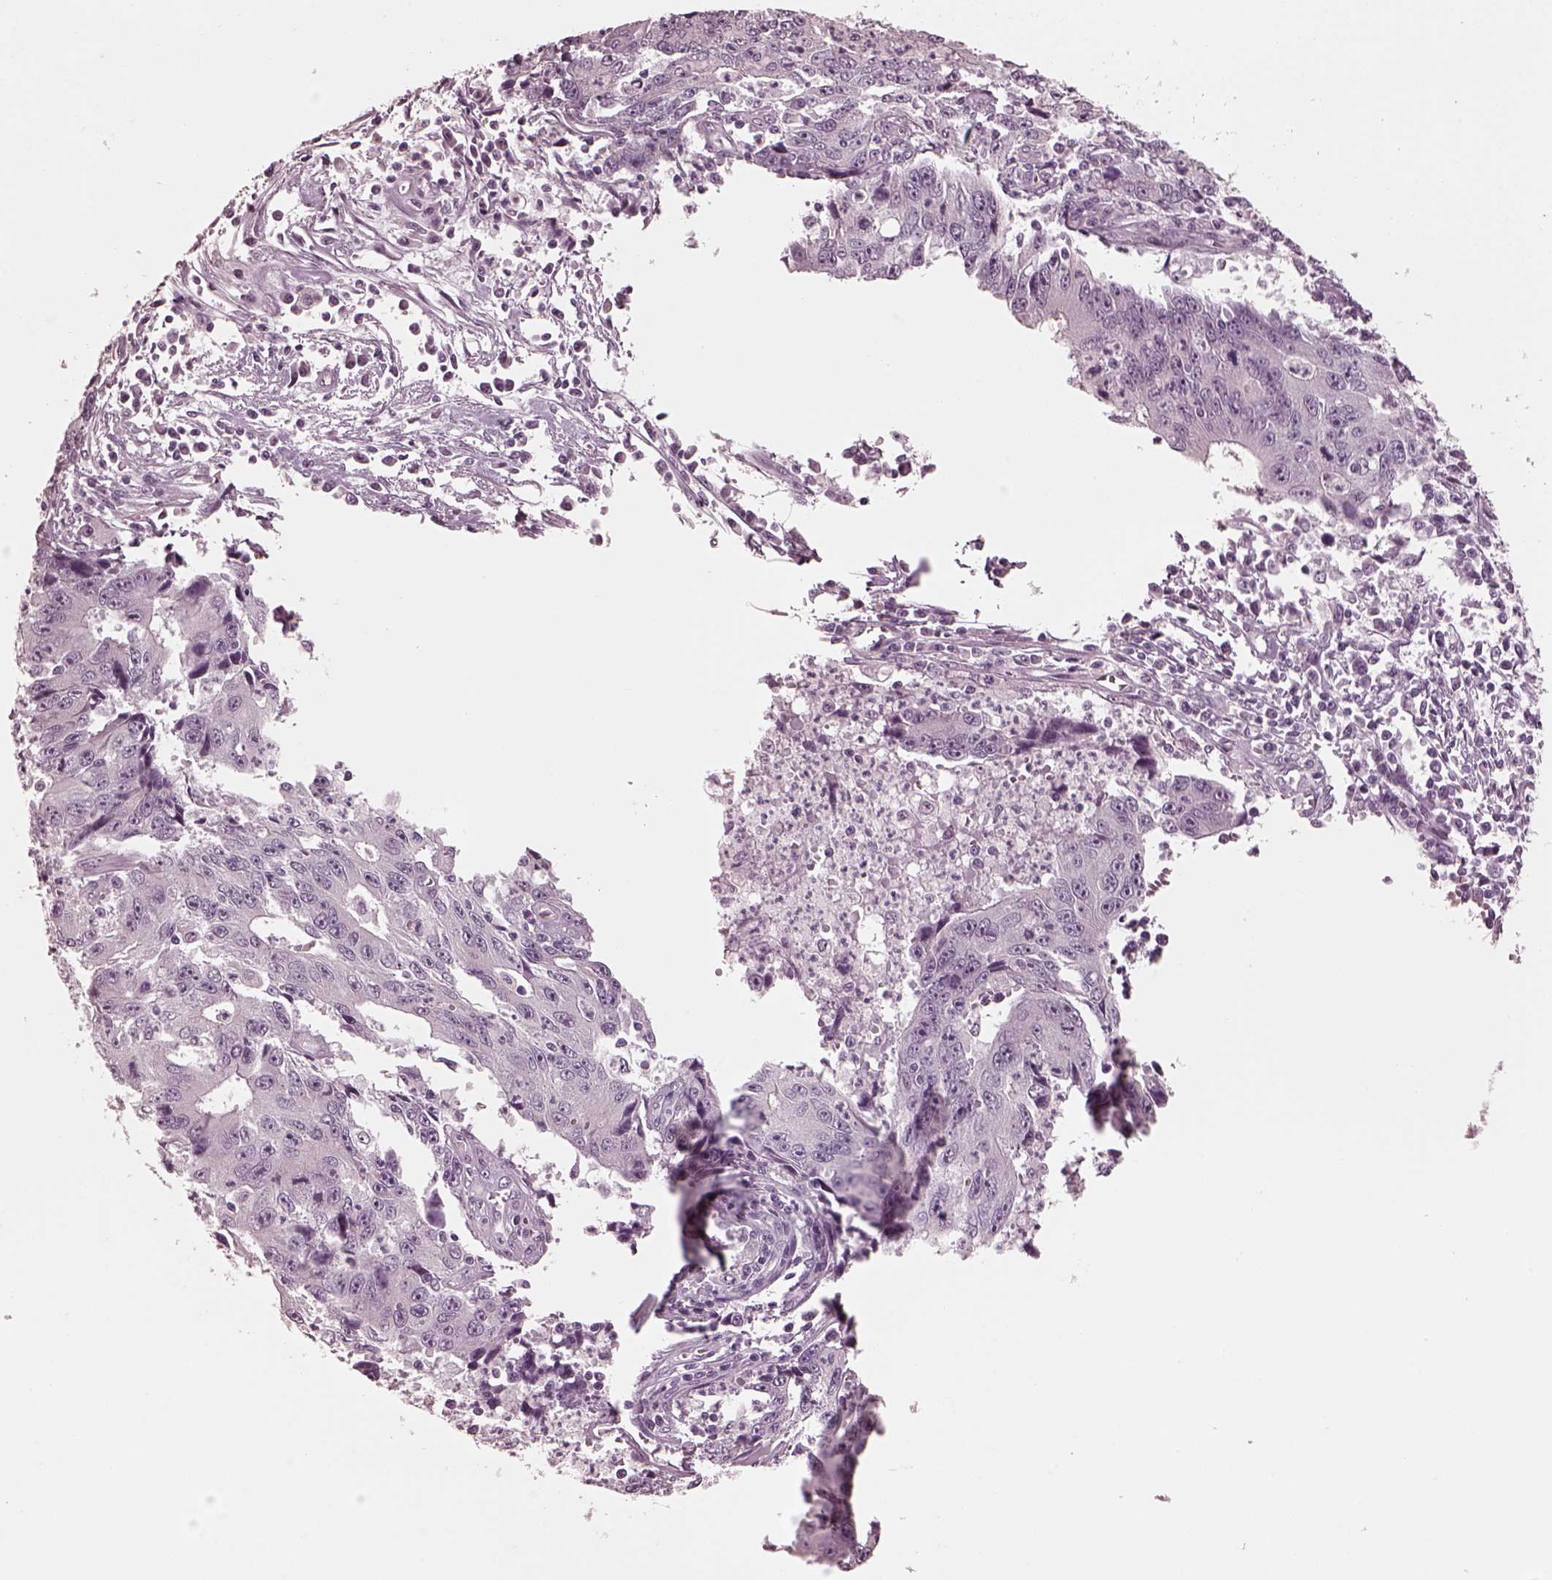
{"staining": {"intensity": "negative", "quantity": "none", "location": "none"}, "tissue": "liver cancer", "cell_type": "Tumor cells", "image_type": "cancer", "snomed": [{"axis": "morphology", "description": "Cholangiocarcinoma"}, {"axis": "topography", "description": "Liver"}], "caption": "Immunohistochemistry (IHC) micrograph of human liver cancer stained for a protein (brown), which reveals no expression in tumor cells.", "gene": "CGA", "patient": {"sex": "male", "age": 65}}